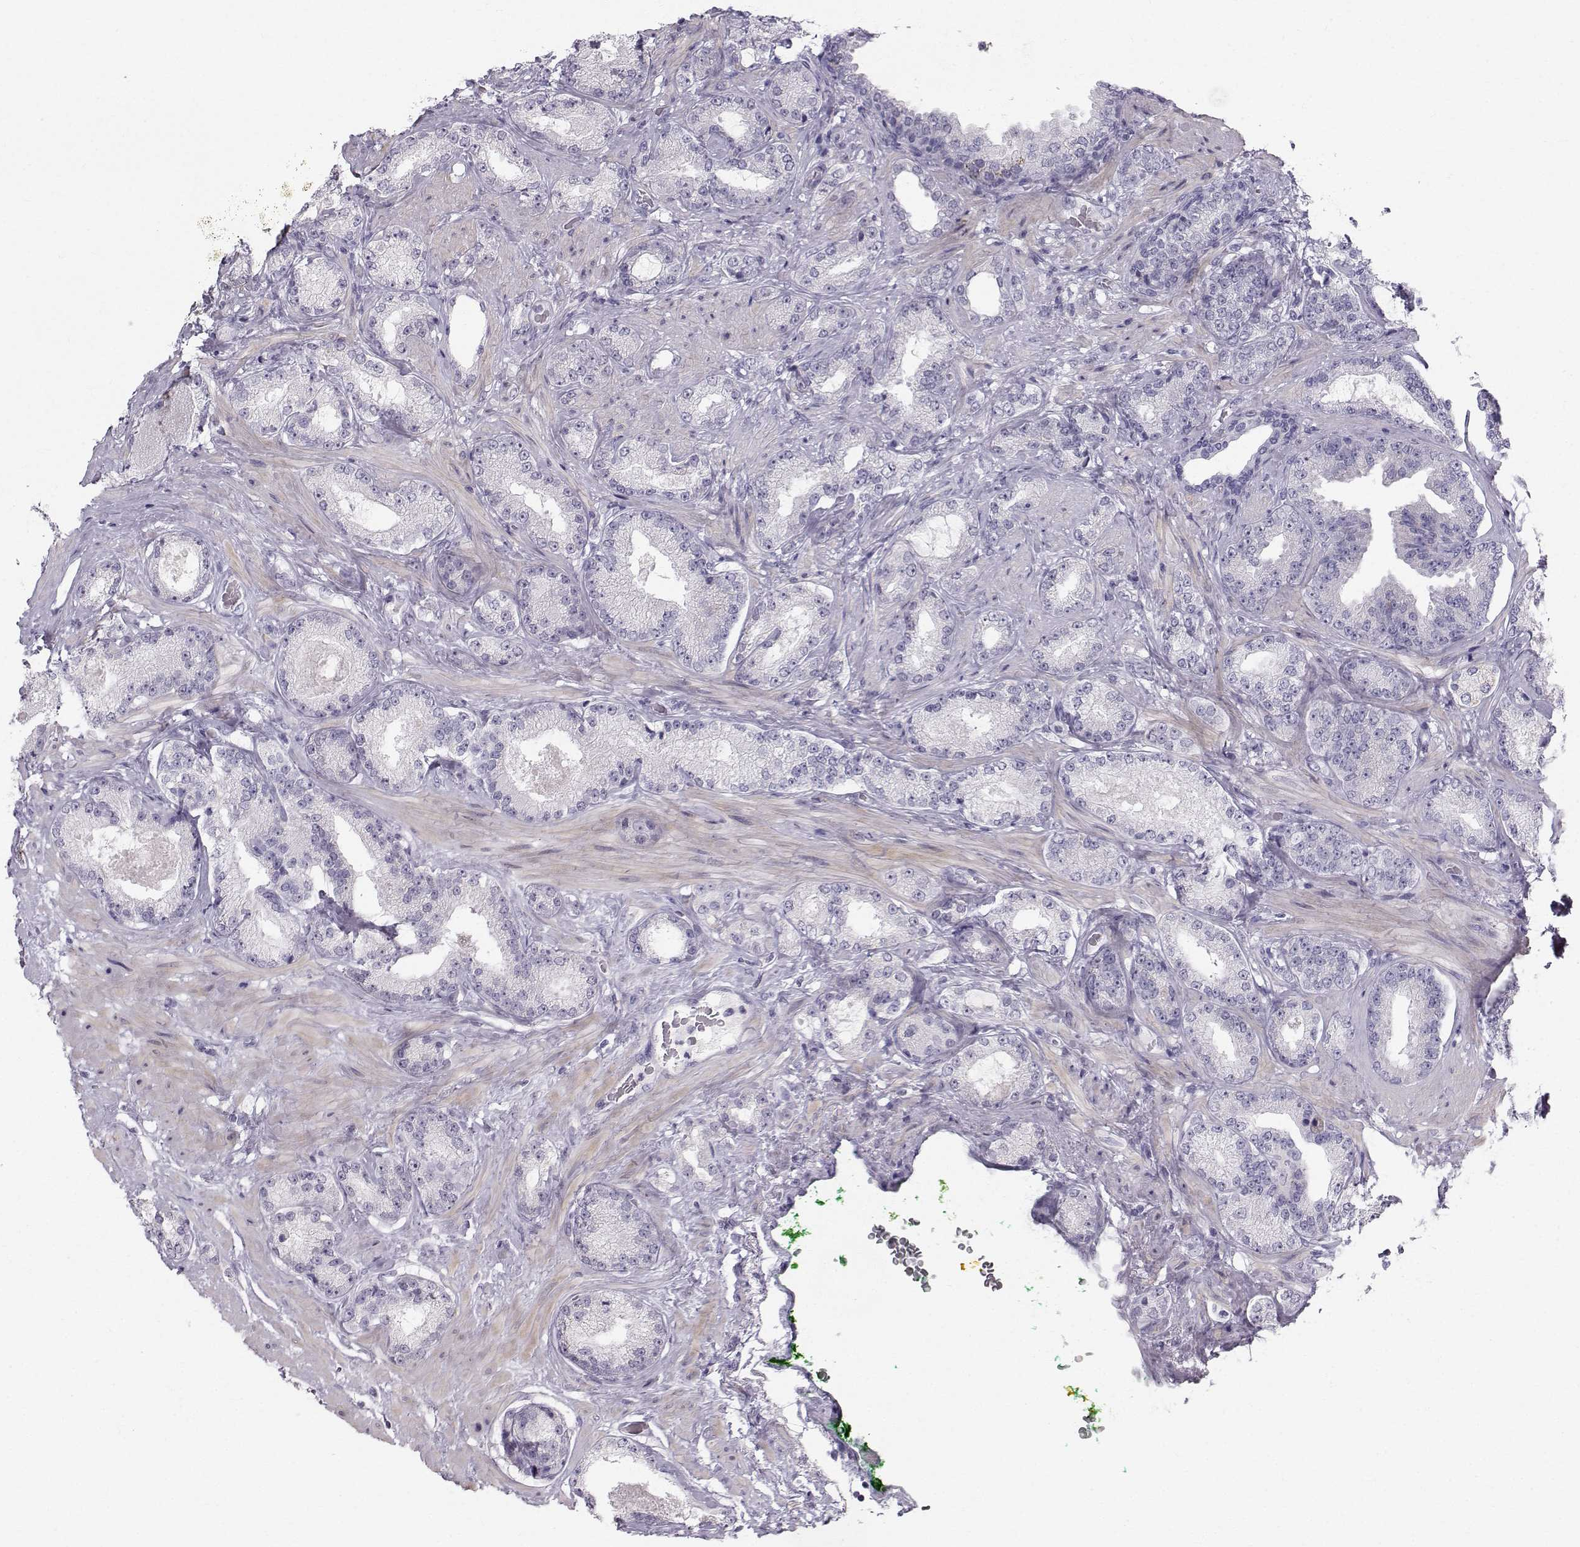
{"staining": {"intensity": "negative", "quantity": "none", "location": "none"}, "tissue": "prostate cancer", "cell_type": "Tumor cells", "image_type": "cancer", "snomed": [{"axis": "morphology", "description": "Adenocarcinoma, Low grade"}, {"axis": "topography", "description": "Prostate"}], "caption": "High power microscopy micrograph of an immunohistochemistry image of adenocarcinoma (low-grade) (prostate), revealing no significant expression in tumor cells. (DAB (3,3'-diaminobenzidine) immunohistochemistry (IHC), high magnification).", "gene": "CASR", "patient": {"sex": "male", "age": 68}}